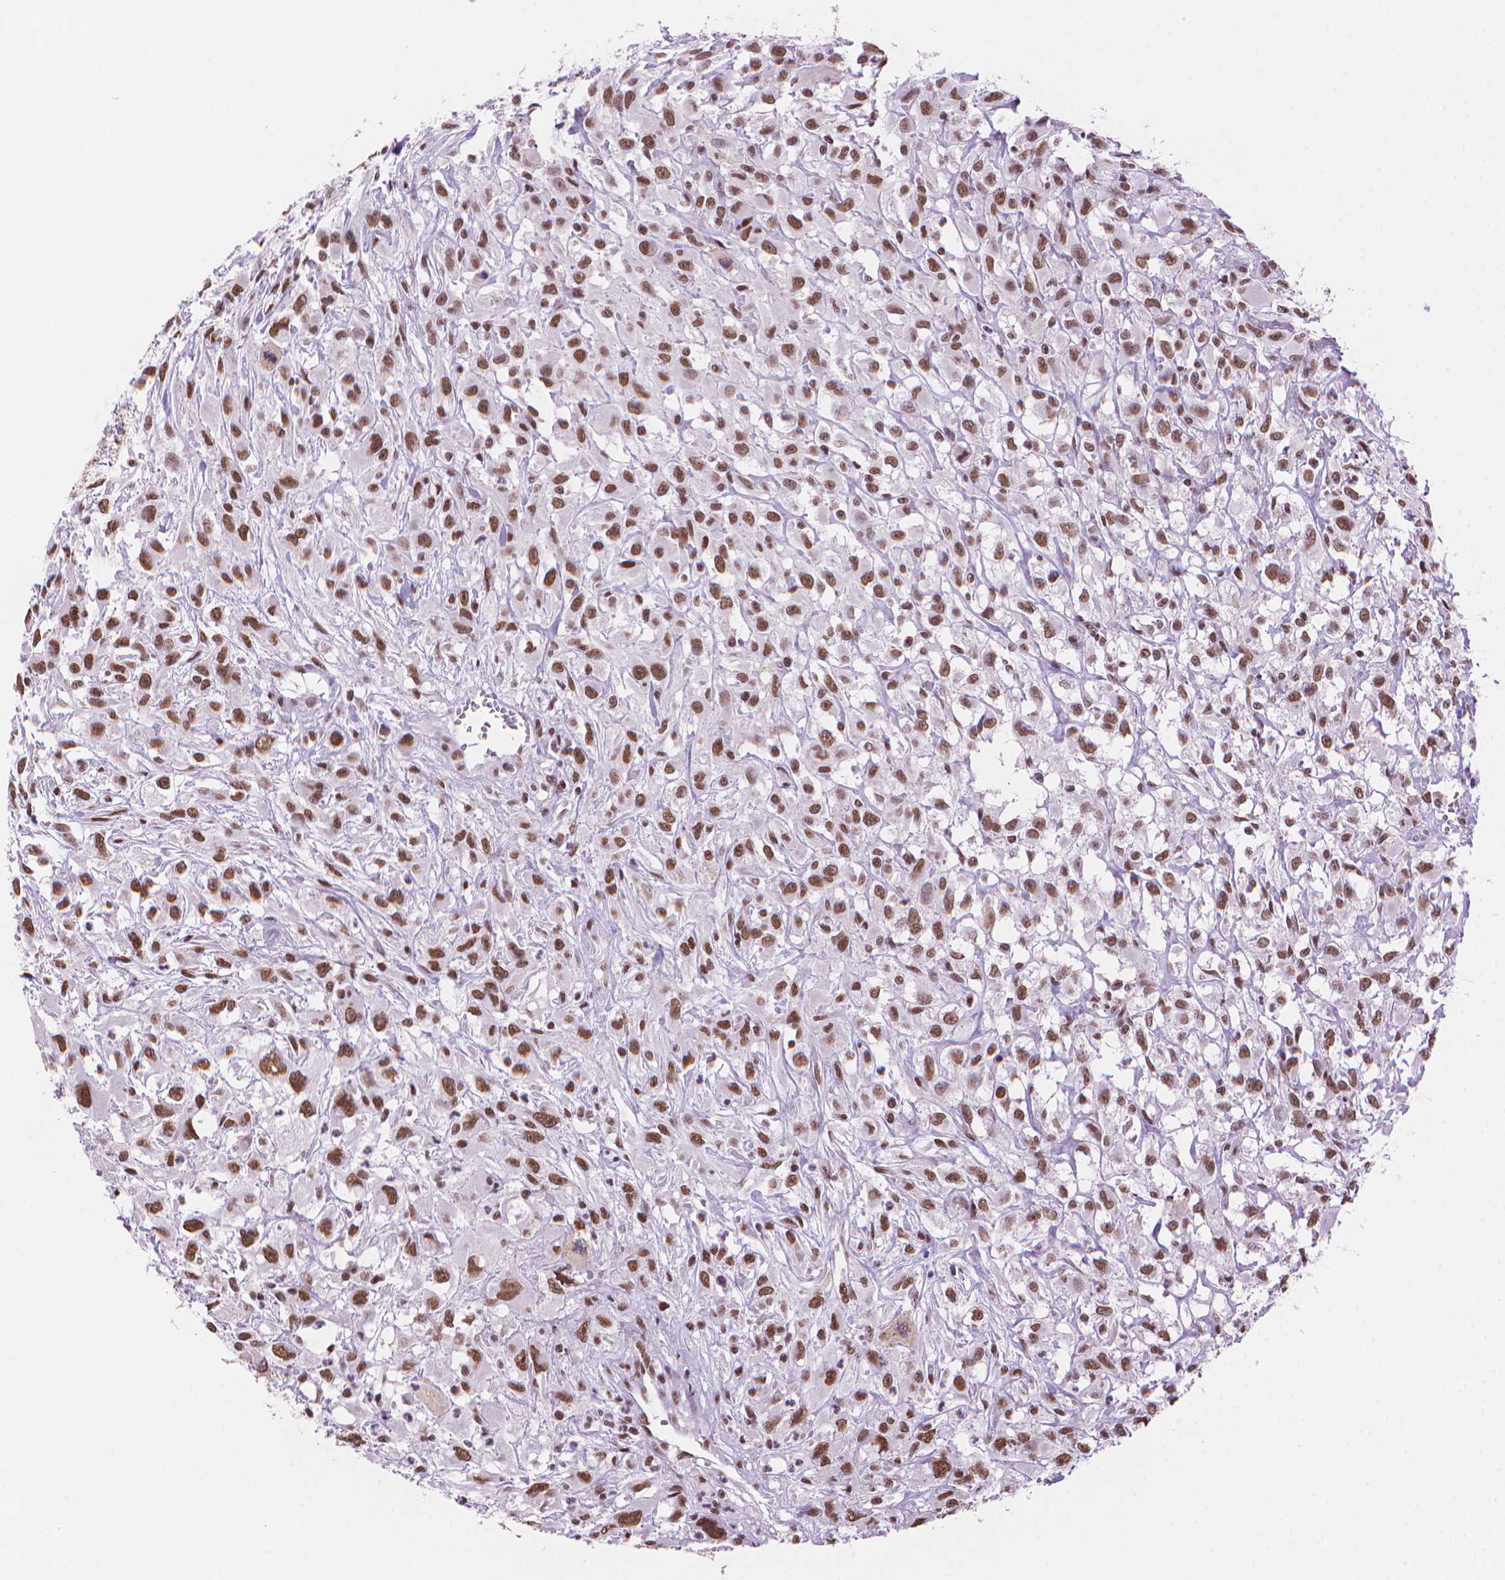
{"staining": {"intensity": "moderate", "quantity": ">75%", "location": "nuclear"}, "tissue": "head and neck cancer", "cell_type": "Tumor cells", "image_type": "cancer", "snomed": [{"axis": "morphology", "description": "Squamous cell carcinoma, NOS"}, {"axis": "morphology", "description": "Squamous cell carcinoma, metastatic, NOS"}, {"axis": "topography", "description": "Oral tissue"}, {"axis": "topography", "description": "Head-Neck"}], "caption": "This histopathology image shows head and neck cancer (metastatic squamous cell carcinoma) stained with immunohistochemistry (IHC) to label a protein in brown. The nuclear of tumor cells show moderate positivity for the protein. Nuclei are counter-stained blue.", "gene": "RPA4", "patient": {"sex": "female", "age": 85}}